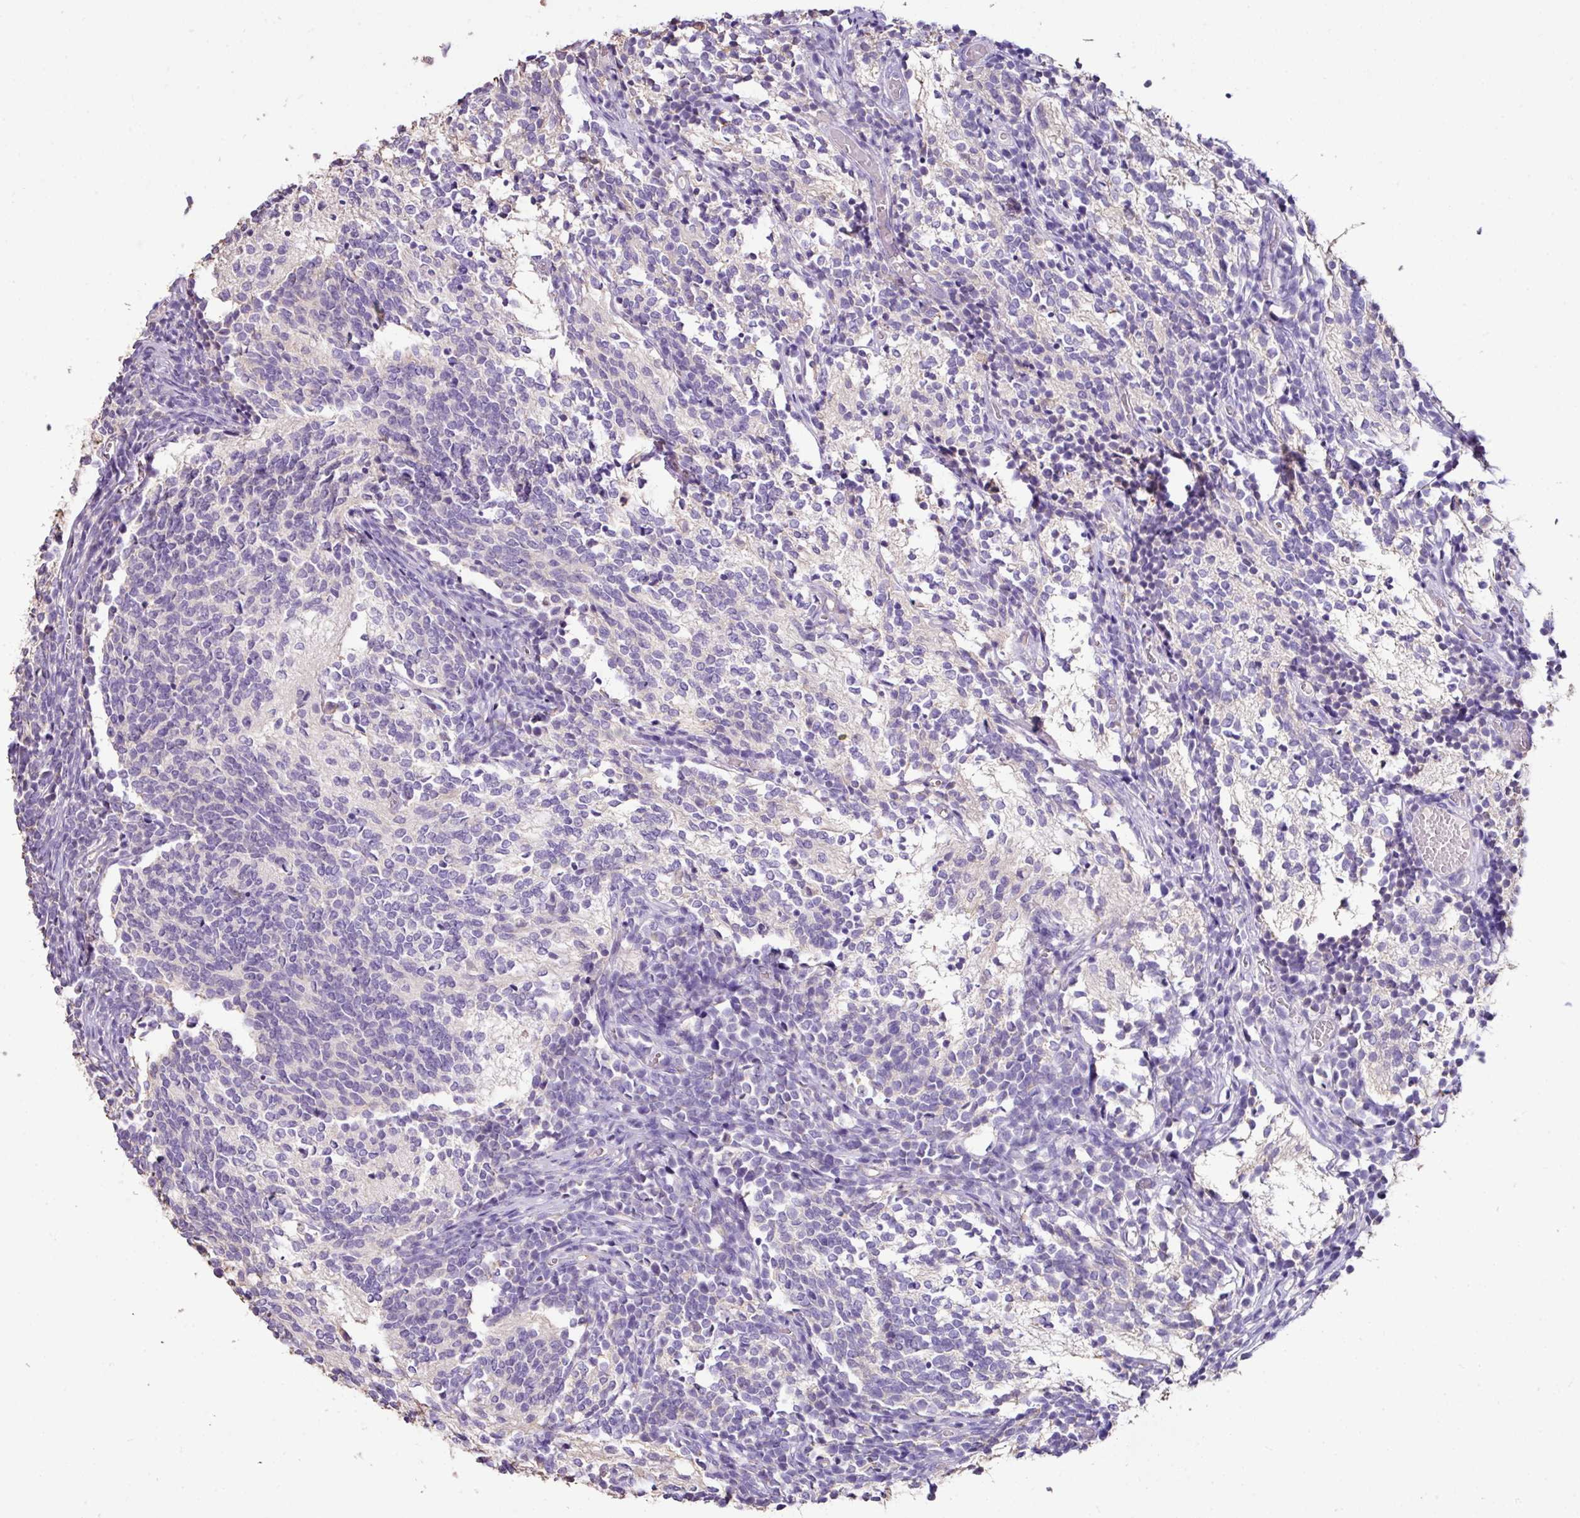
{"staining": {"intensity": "negative", "quantity": "none", "location": "none"}, "tissue": "glioma", "cell_type": "Tumor cells", "image_type": "cancer", "snomed": [{"axis": "morphology", "description": "Glioma, malignant, Low grade"}, {"axis": "topography", "description": "Brain"}], "caption": "The micrograph exhibits no significant positivity in tumor cells of malignant glioma (low-grade).", "gene": "AGR3", "patient": {"sex": "female", "age": 1}}